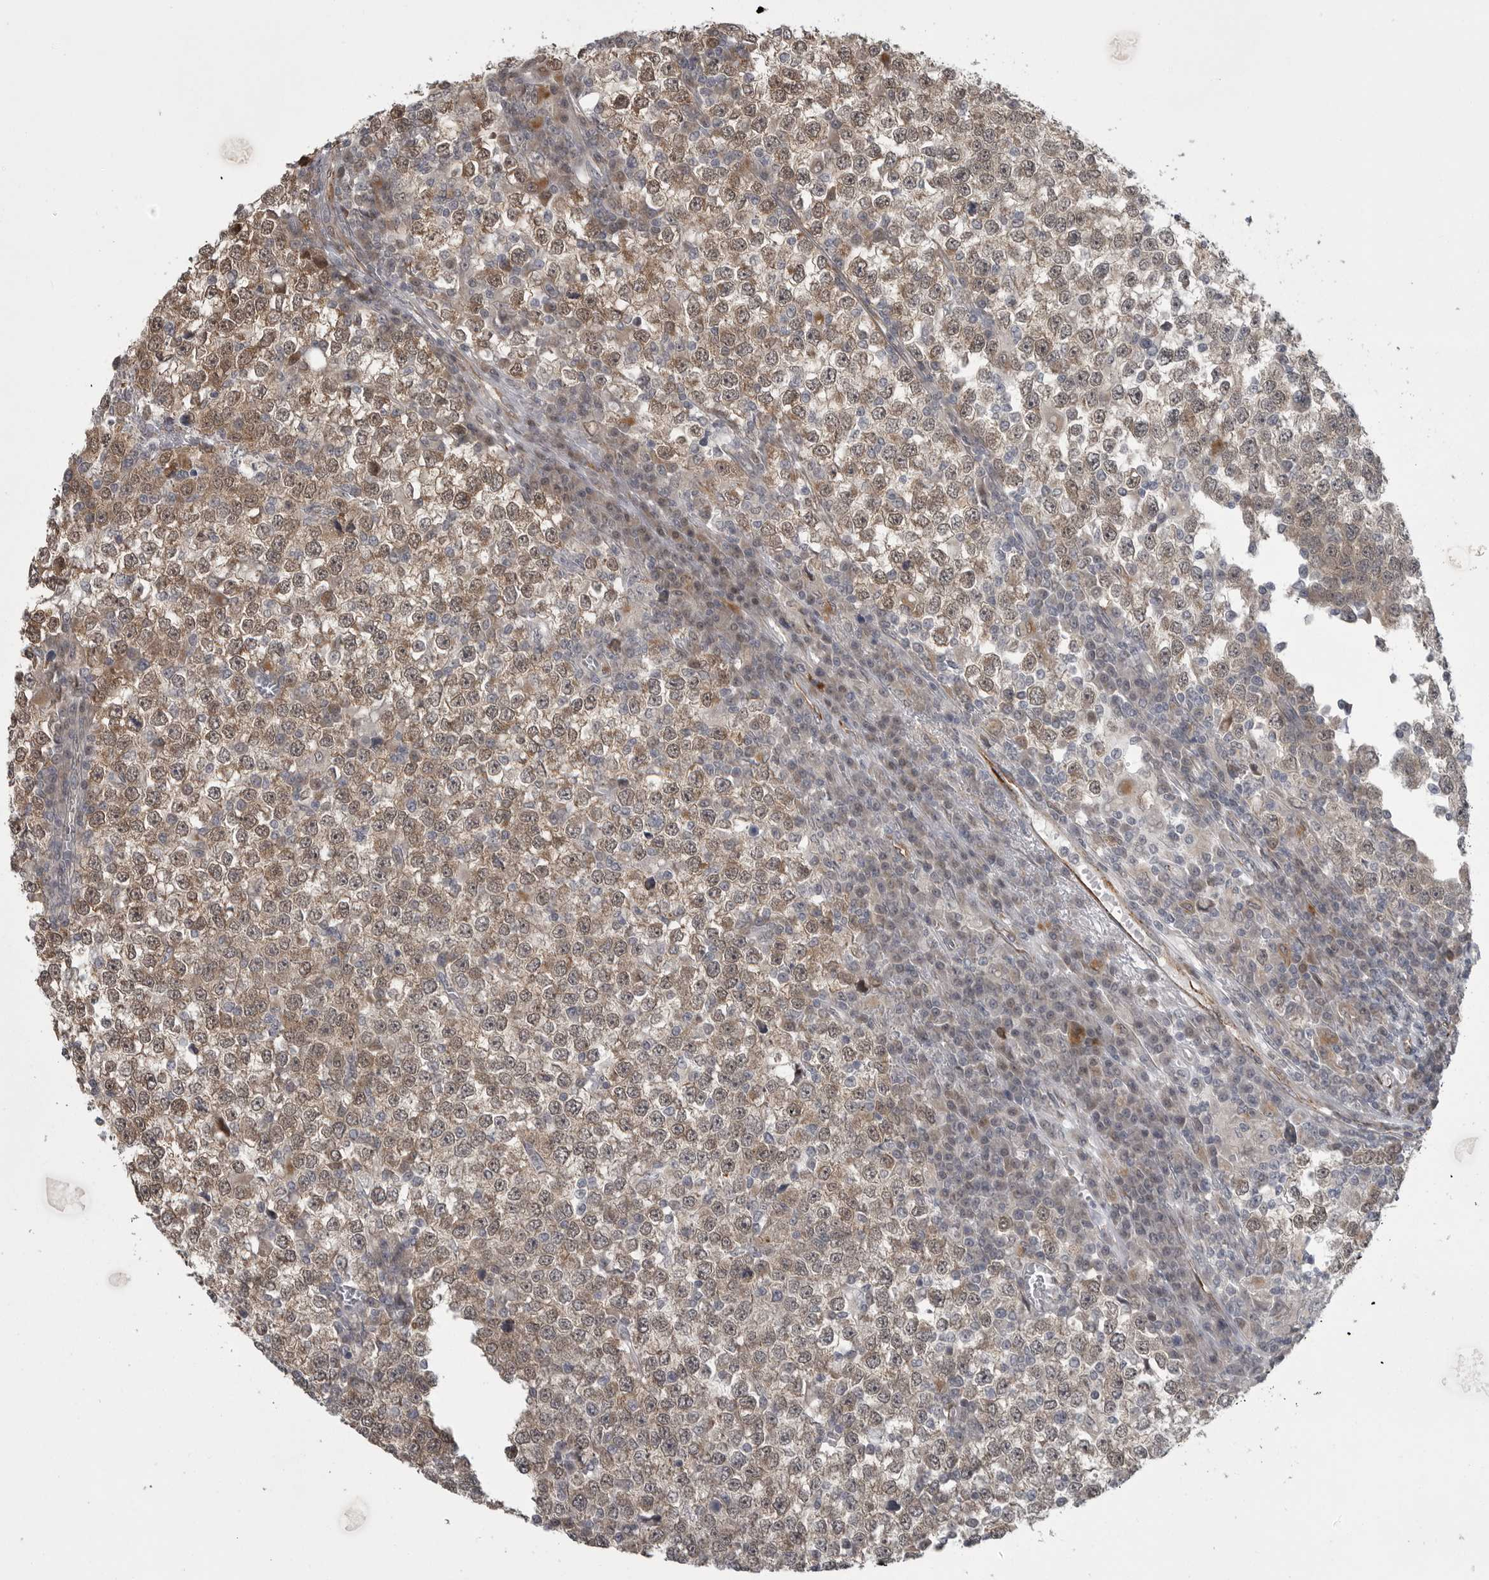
{"staining": {"intensity": "weak", "quantity": "25%-75%", "location": "cytoplasmic/membranous,nuclear"}, "tissue": "testis cancer", "cell_type": "Tumor cells", "image_type": "cancer", "snomed": [{"axis": "morphology", "description": "Seminoma, NOS"}, {"axis": "topography", "description": "Testis"}], "caption": "Immunohistochemistry (IHC) of seminoma (testis) shows low levels of weak cytoplasmic/membranous and nuclear staining in approximately 25%-75% of tumor cells.", "gene": "PPP1R9A", "patient": {"sex": "male", "age": 65}}